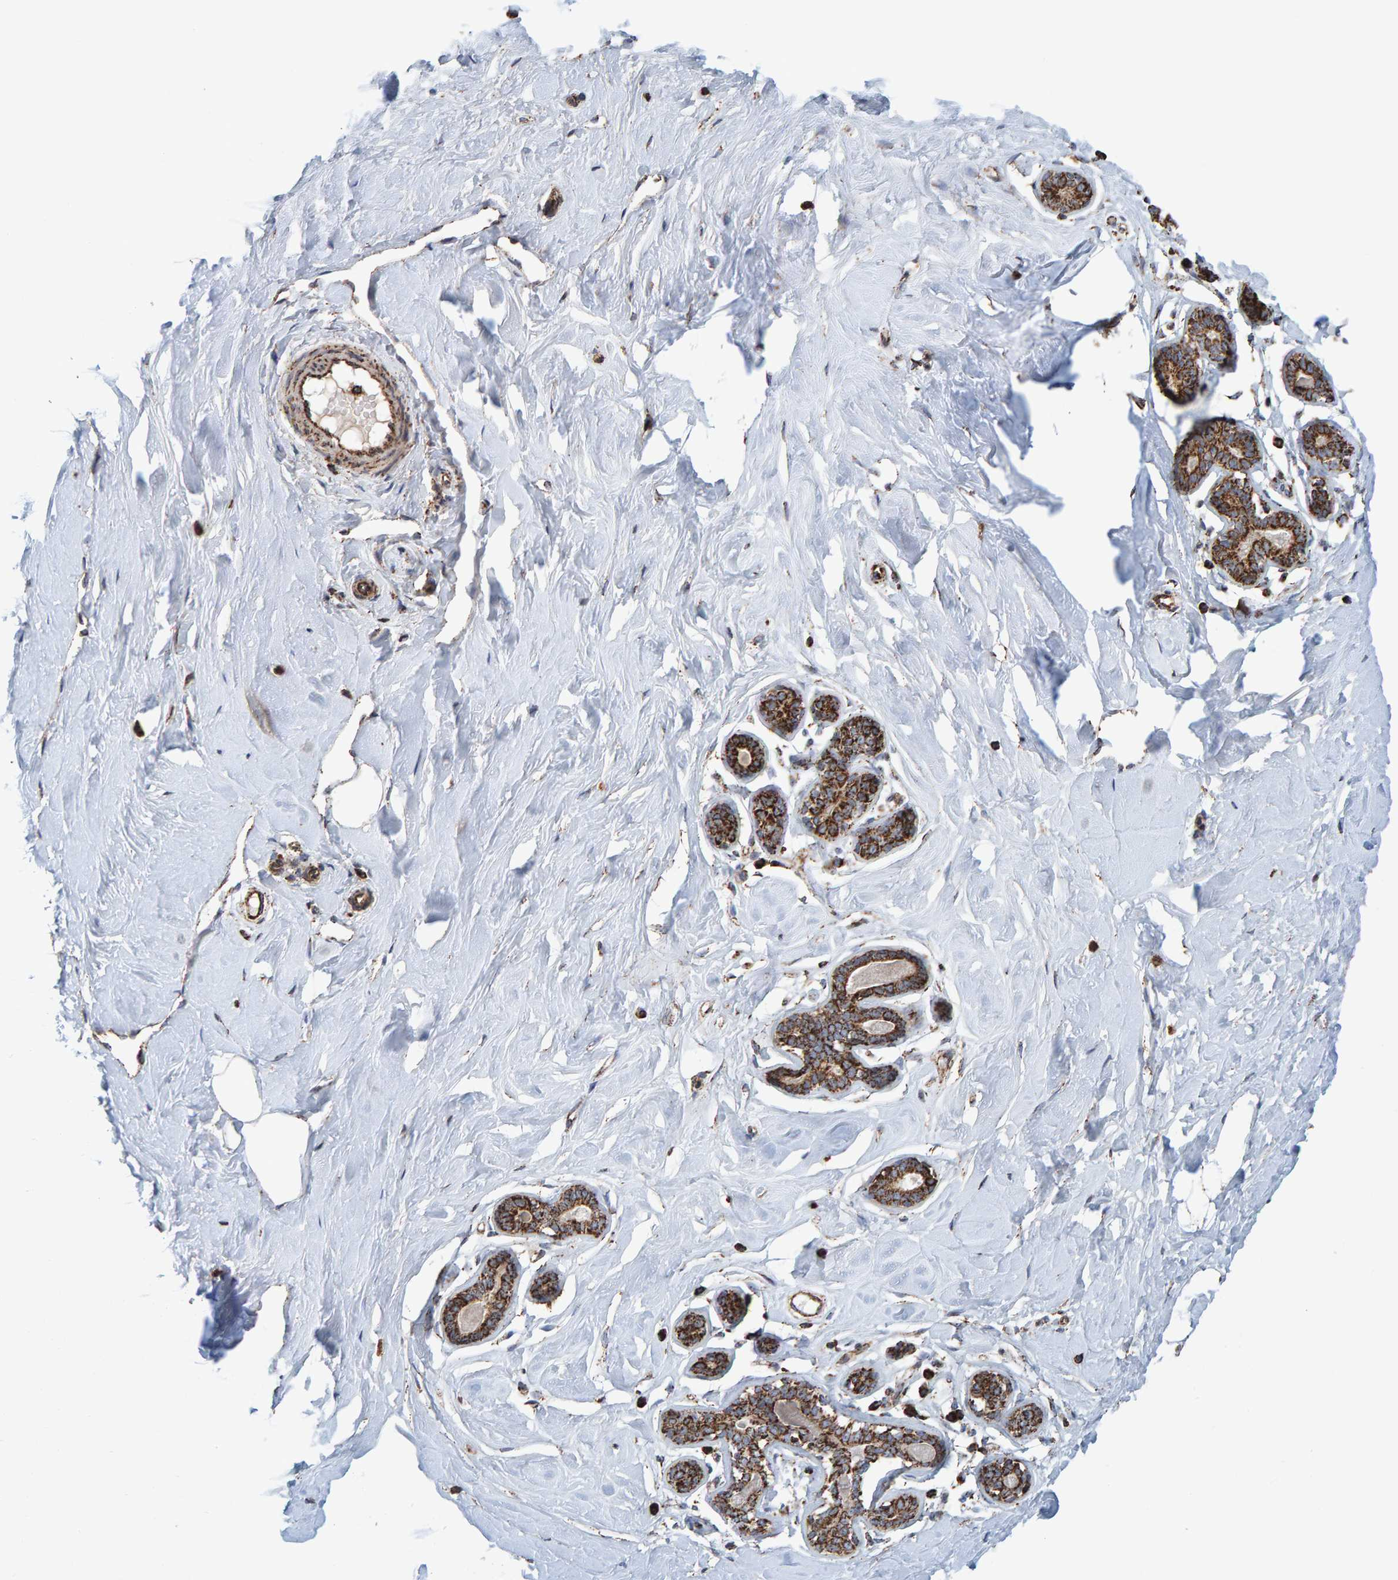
{"staining": {"intensity": "moderate", "quantity": ">75%", "location": "cytoplasmic/membranous"}, "tissue": "breast", "cell_type": "Adipocytes", "image_type": "normal", "snomed": [{"axis": "morphology", "description": "Normal tissue, NOS"}, {"axis": "topography", "description": "Breast"}], "caption": "Unremarkable breast exhibits moderate cytoplasmic/membranous positivity in approximately >75% of adipocytes.", "gene": "MRPL45", "patient": {"sex": "female", "age": 23}}